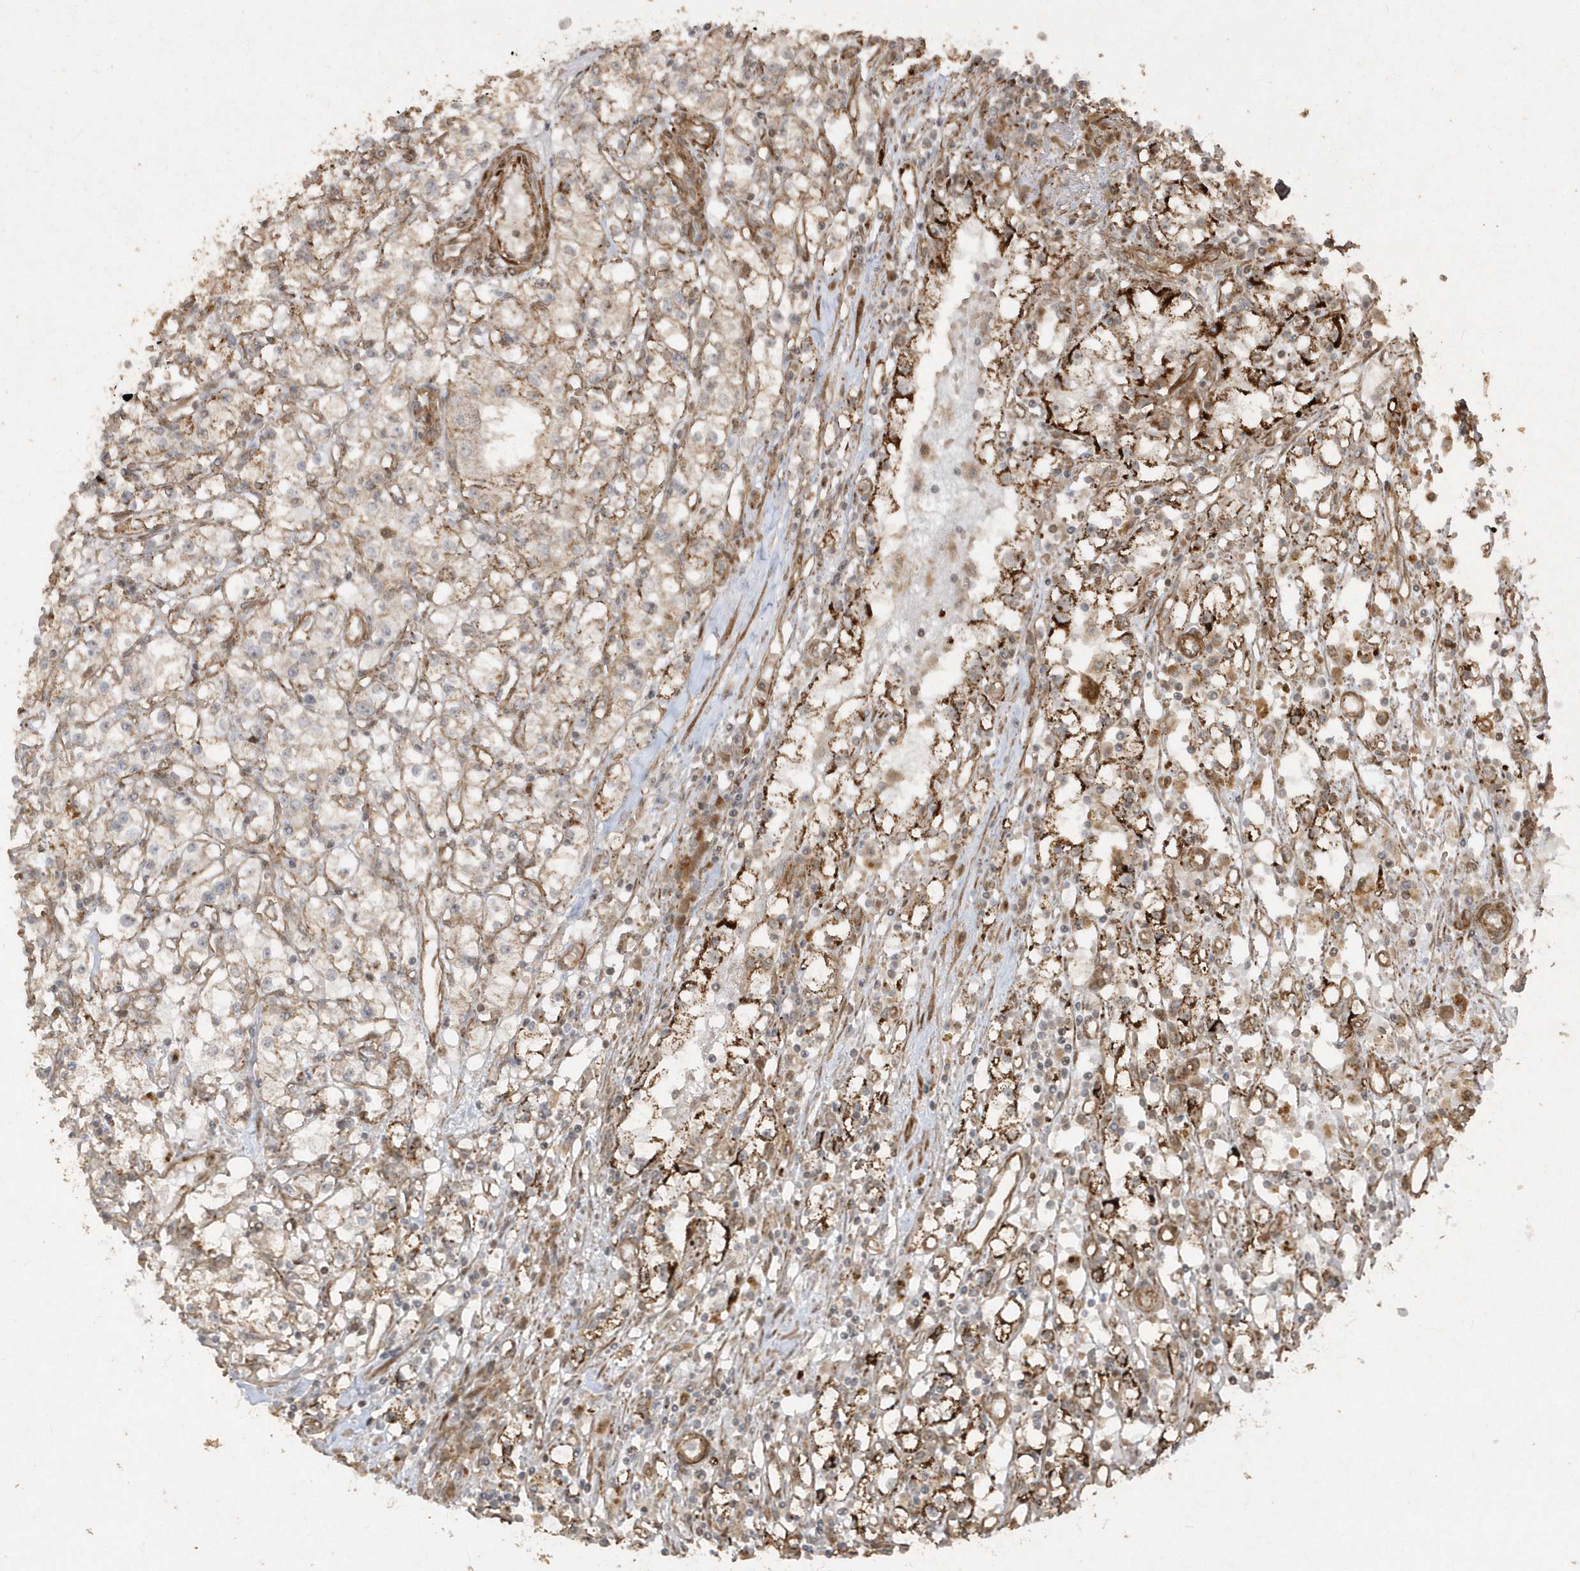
{"staining": {"intensity": "strong", "quantity": ">75%", "location": "cytoplasmic/membranous"}, "tissue": "renal cancer", "cell_type": "Tumor cells", "image_type": "cancer", "snomed": [{"axis": "morphology", "description": "Adenocarcinoma, NOS"}, {"axis": "topography", "description": "Kidney"}], "caption": "DAB immunohistochemical staining of human renal adenocarcinoma reveals strong cytoplasmic/membranous protein positivity in approximately >75% of tumor cells.", "gene": "AVPI1", "patient": {"sex": "male", "age": 56}}